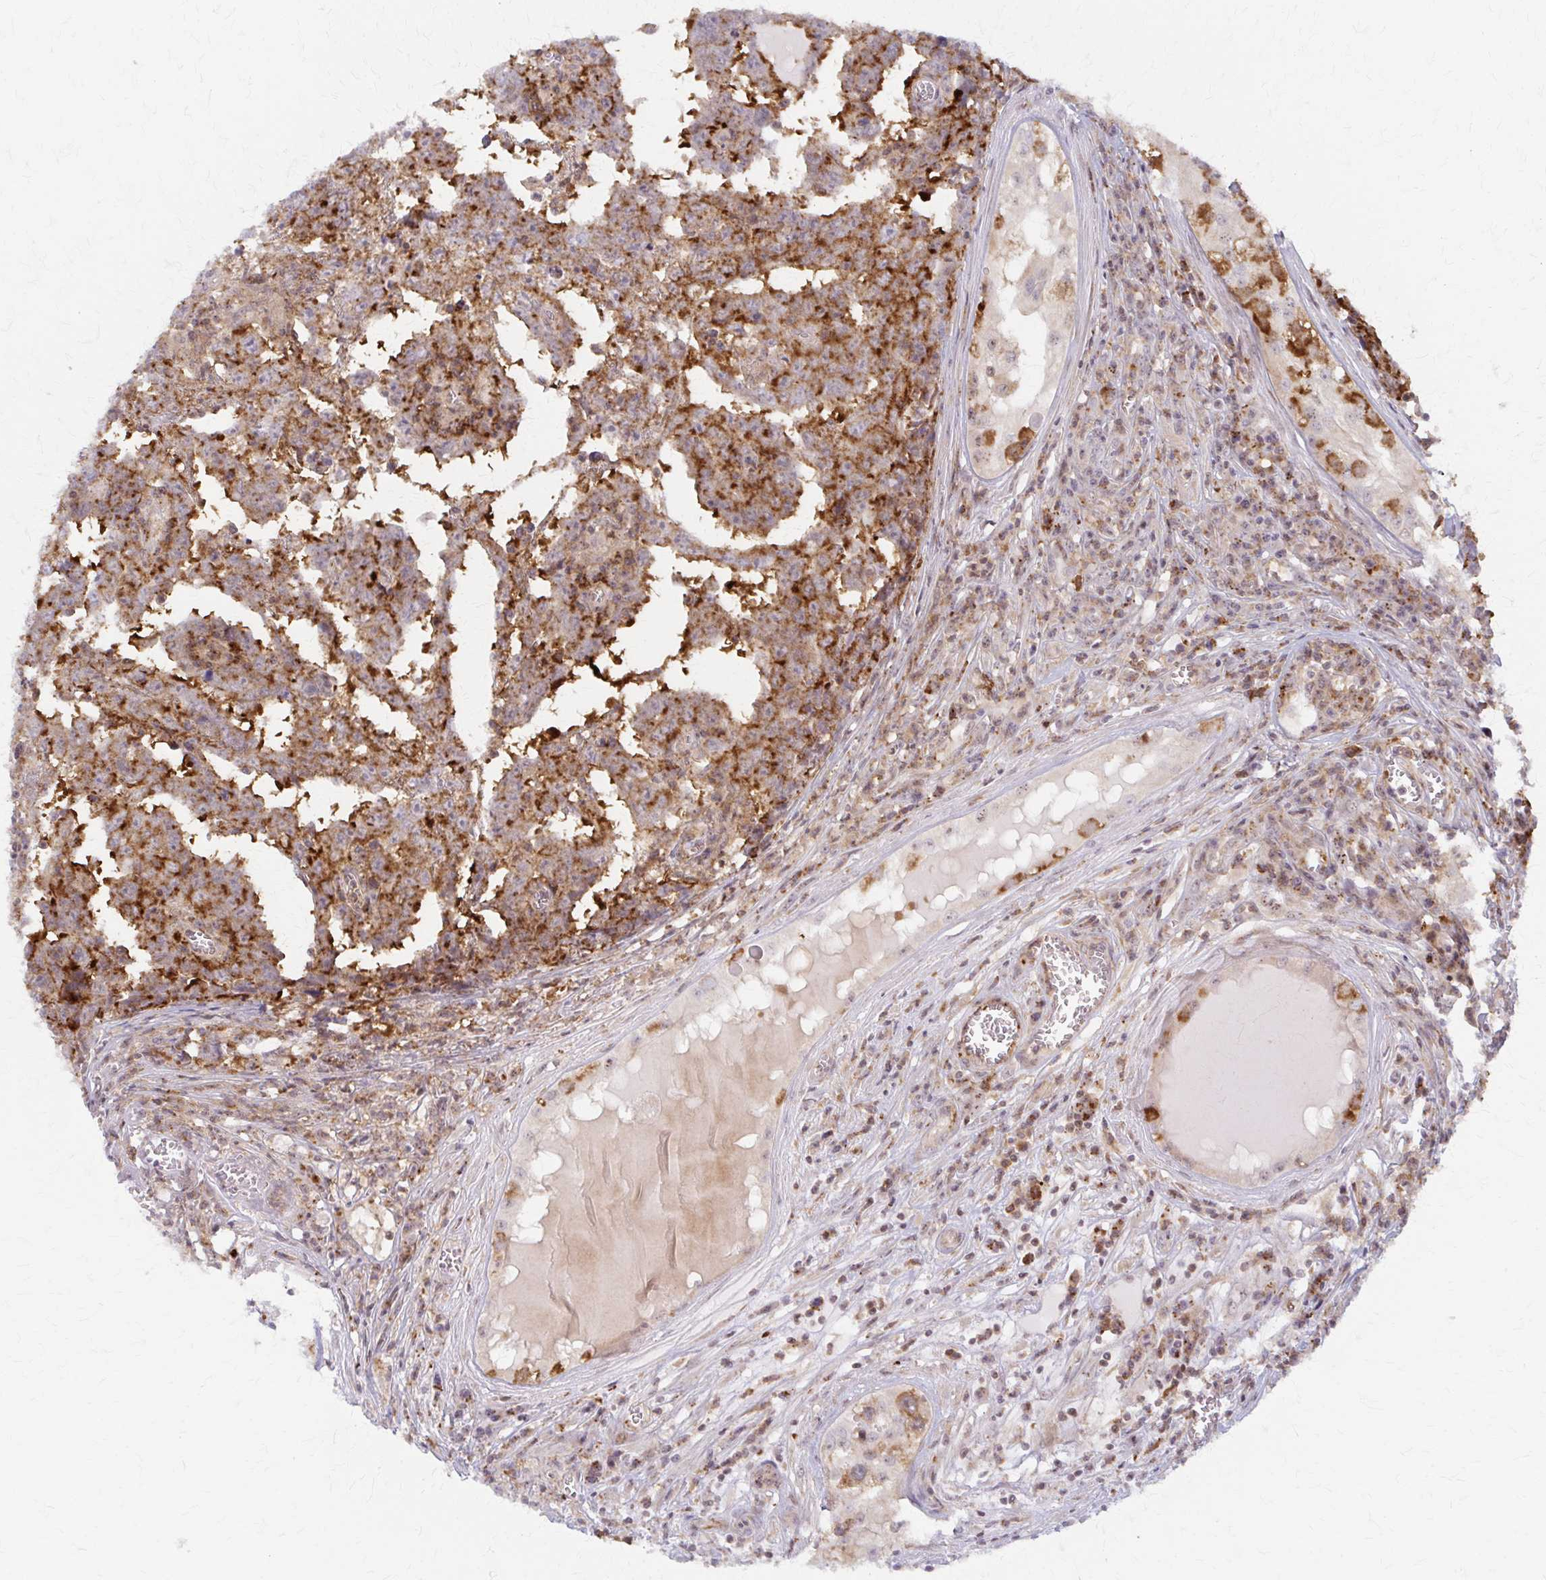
{"staining": {"intensity": "moderate", "quantity": ">75%", "location": "cytoplasmic/membranous"}, "tissue": "testis cancer", "cell_type": "Tumor cells", "image_type": "cancer", "snomed": [{"axis": "morphology", "description": "Carcinoma, Embryonal, NOS"}, {"axis": "topography", "description": "Testis"}], "caption": "This image displays IHC staining of human embryonal carcinoma (testis), with medium moderate cytoplasmic/membranous positivity in about >75% of tumor cells.", "gene": "ARHGAP35", "patient": {"sex": "male", "age": 22}}